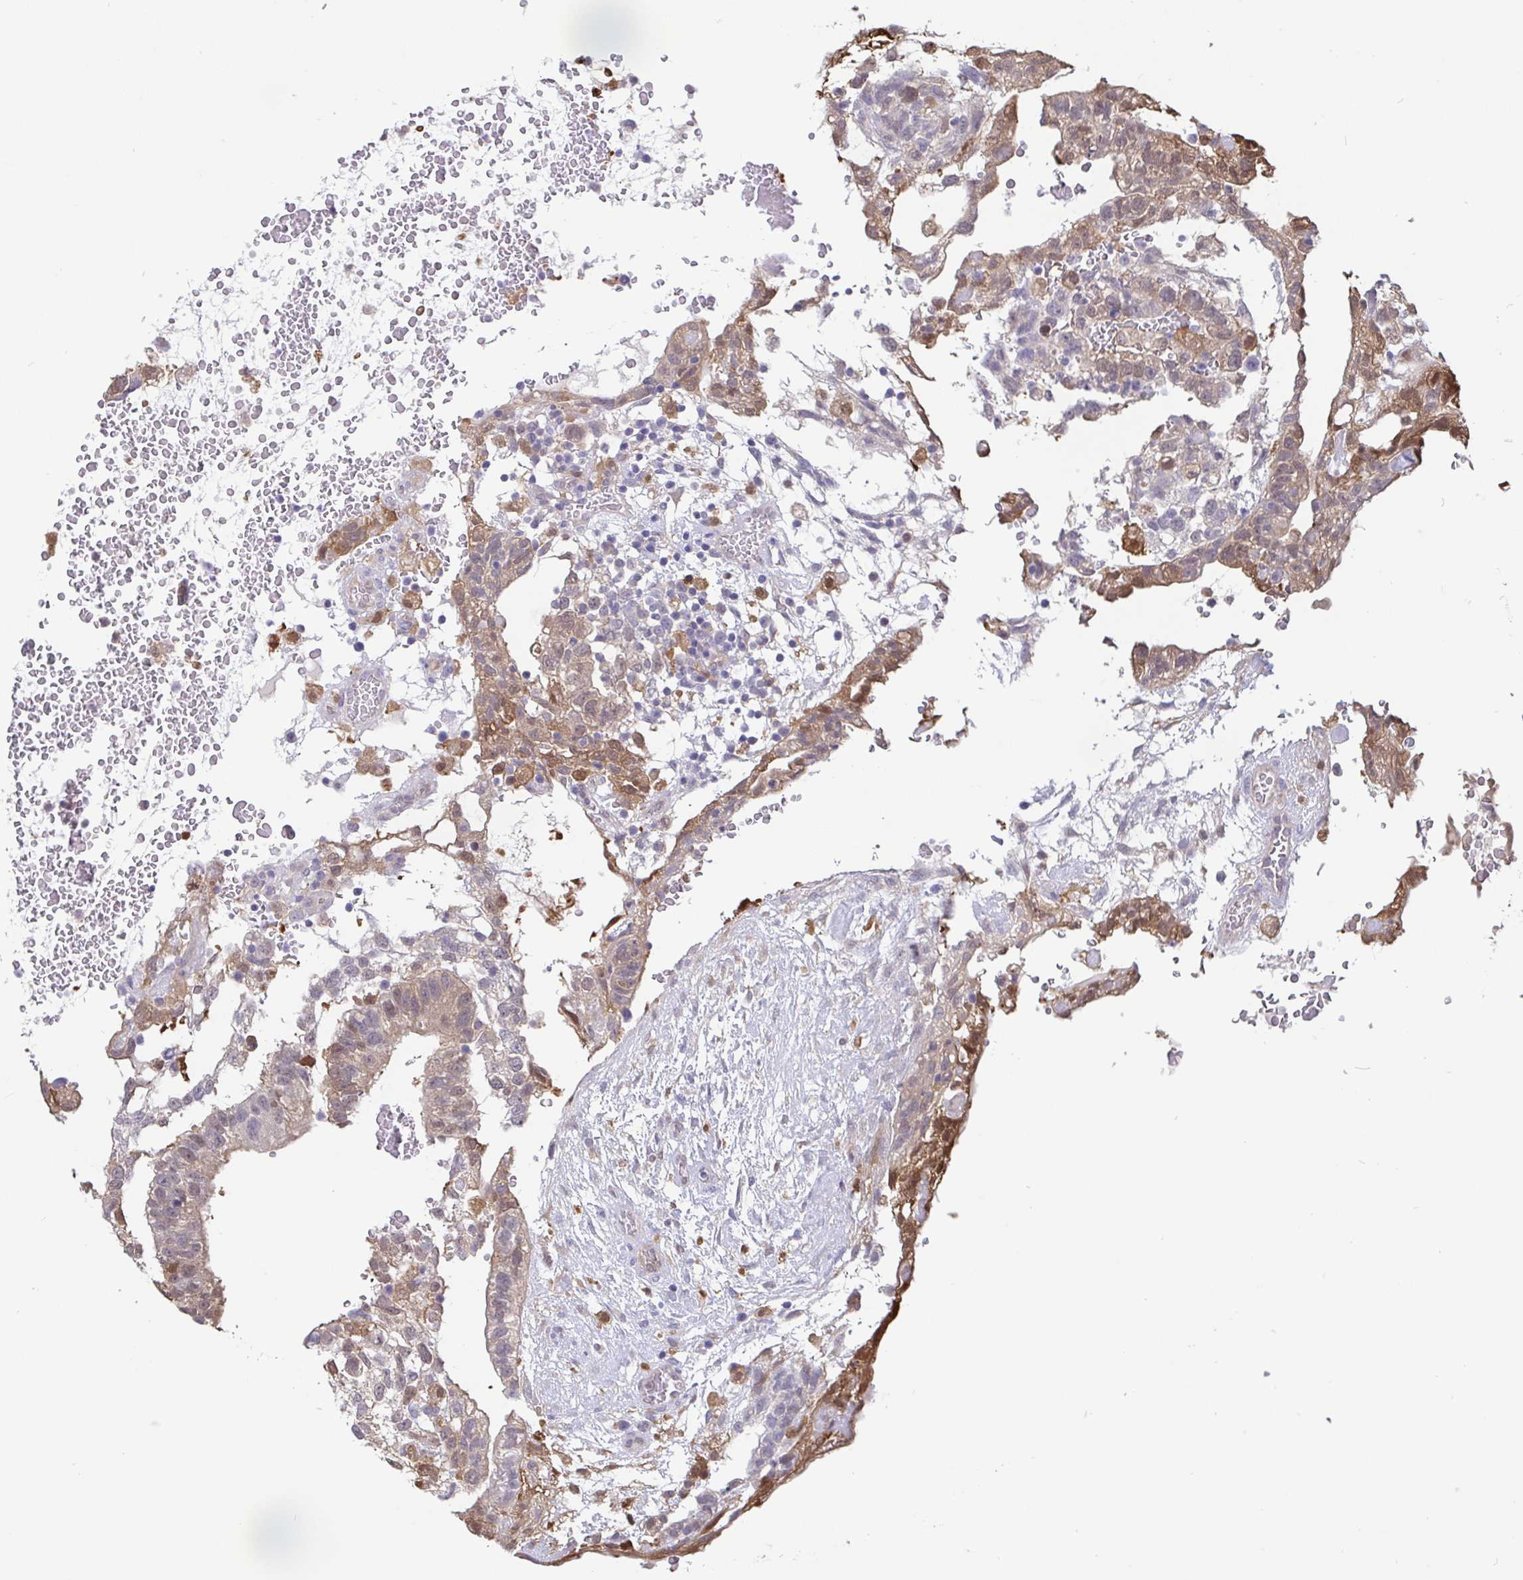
{"staining": {"intensity": "moderate", "quantity": "25%-75%", "location": "cytoplasmic/membranous"}, "tissue": "testis cancer", "cell_type": "Tumor cells", "image_type": "cancer", "snomed": [{"axis": "morphology", "description": "Carcinoma, Embryonal, NOS"}, {"axis": "topography", "description": "Testis"}], "caption": "Protein staining of embryonal carcinoma (testis) tissue shows moderate cytoplasmic/membranous positivity in about 25%-75% of tumor cells. The staining was performed using DAB to visualize the protein expression in brown, while the nuclei were stained in blue with hematoxylin (Magnification: 20x).", "gene": "IDH1", "patient": {"sex": "male", "age": 32}}